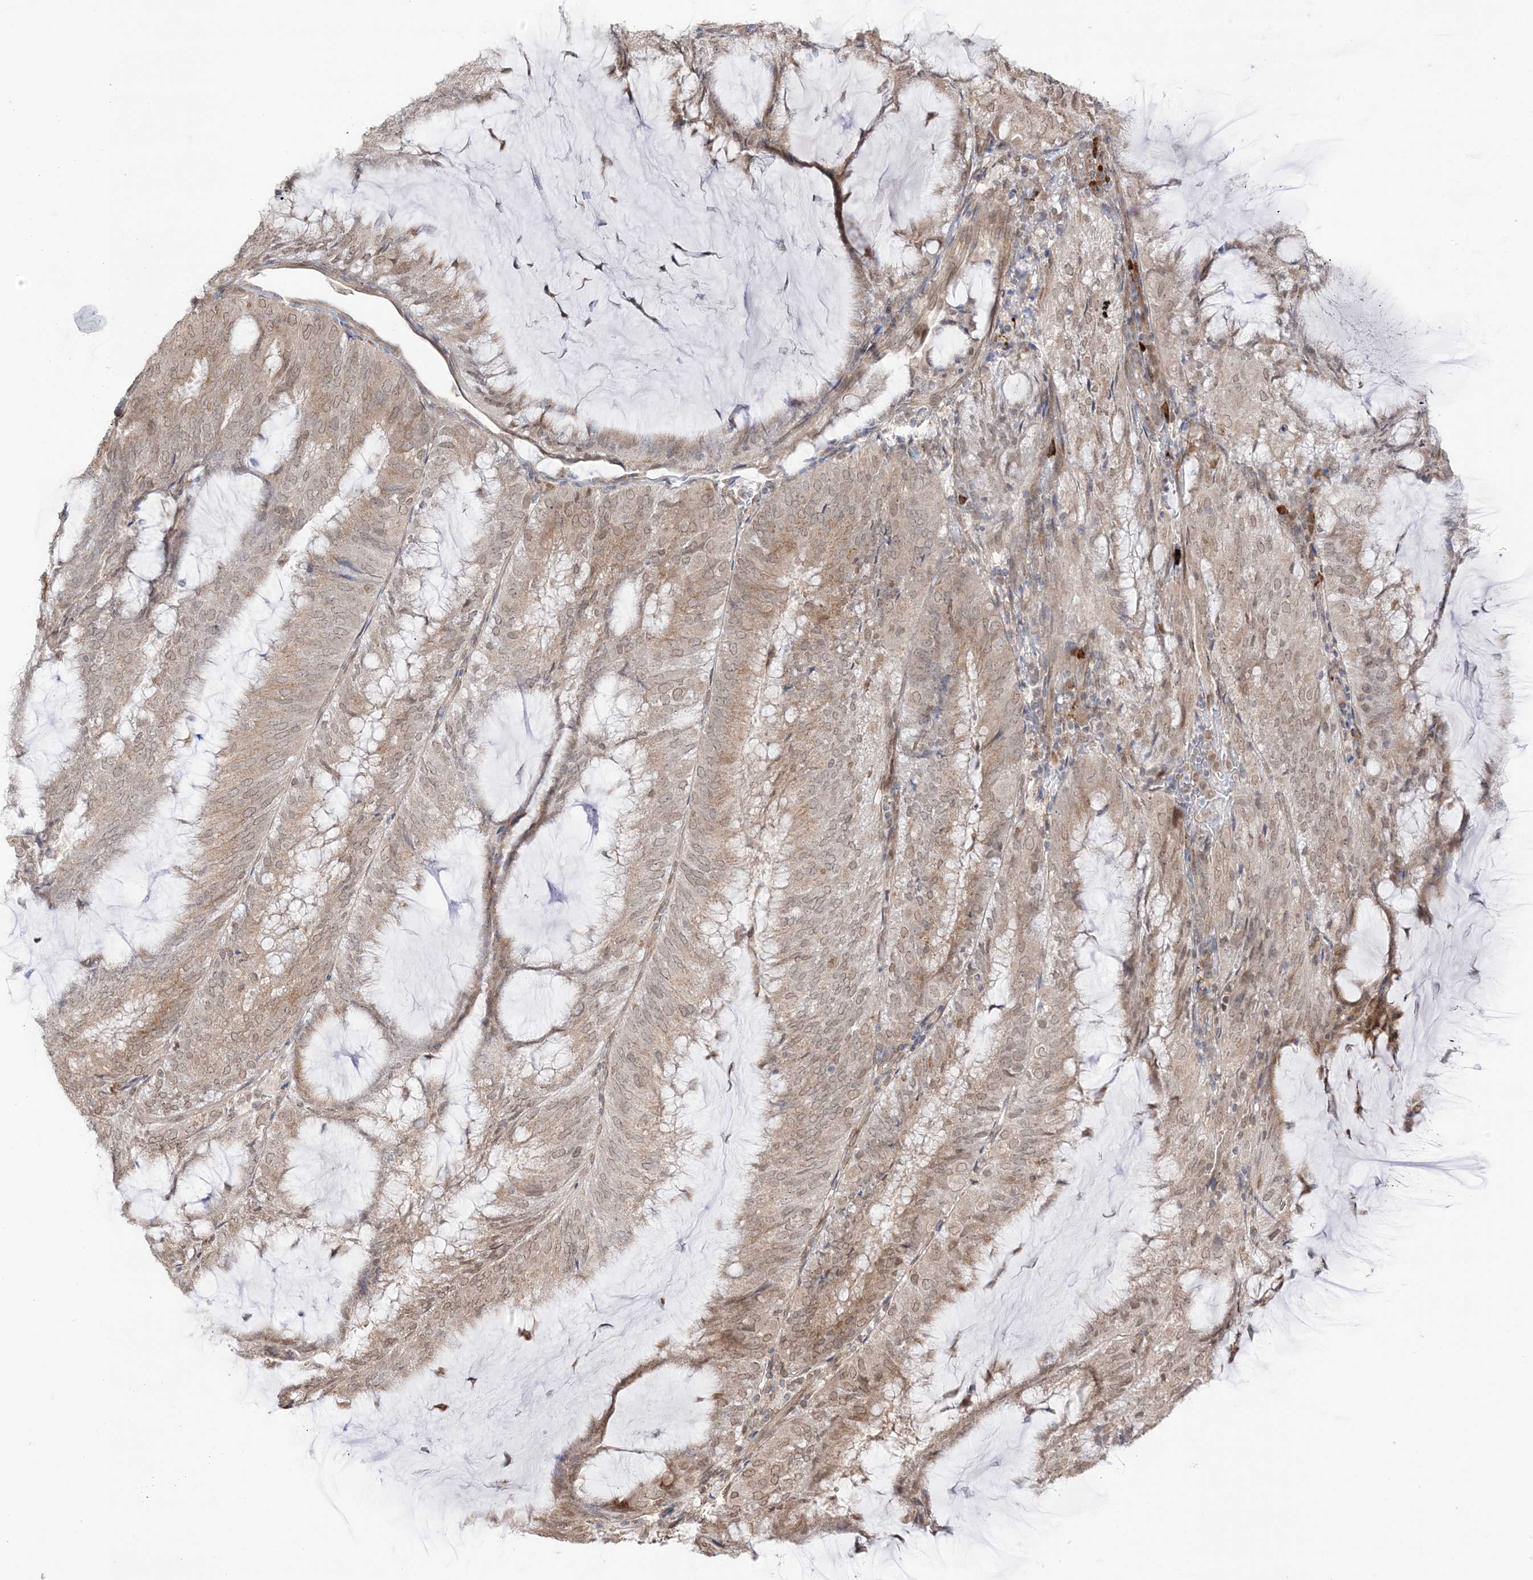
{"staining": {"intensity": "moderate", "quantity": ">75%", "location": "cytoplasmic/membranous,nuclear"}, "tissue": "endometrial cancer", "cell_type": "Tumor cells", "image_type": "cancer", "snomed": [{"axis": "morphology", "description": "Adenocarcinoma, NOS"}, {"axis": "topography", "description": "Endometrium"}], "caption": "Adenocarcinoma (endometrial) was stained to show a protein in brown. There is medium levels of moderate cytoplasmic/membranous and nuclear staining in about >75% of tumor cells. The staining was performed using DAB (3,3'-diaminobenzidine), with brown indicating positive protein expression. Nuclei are stained blue with hematoxylin.", "gene": "UBE2E2", "patient": {"sex": "female", "age": 81}}